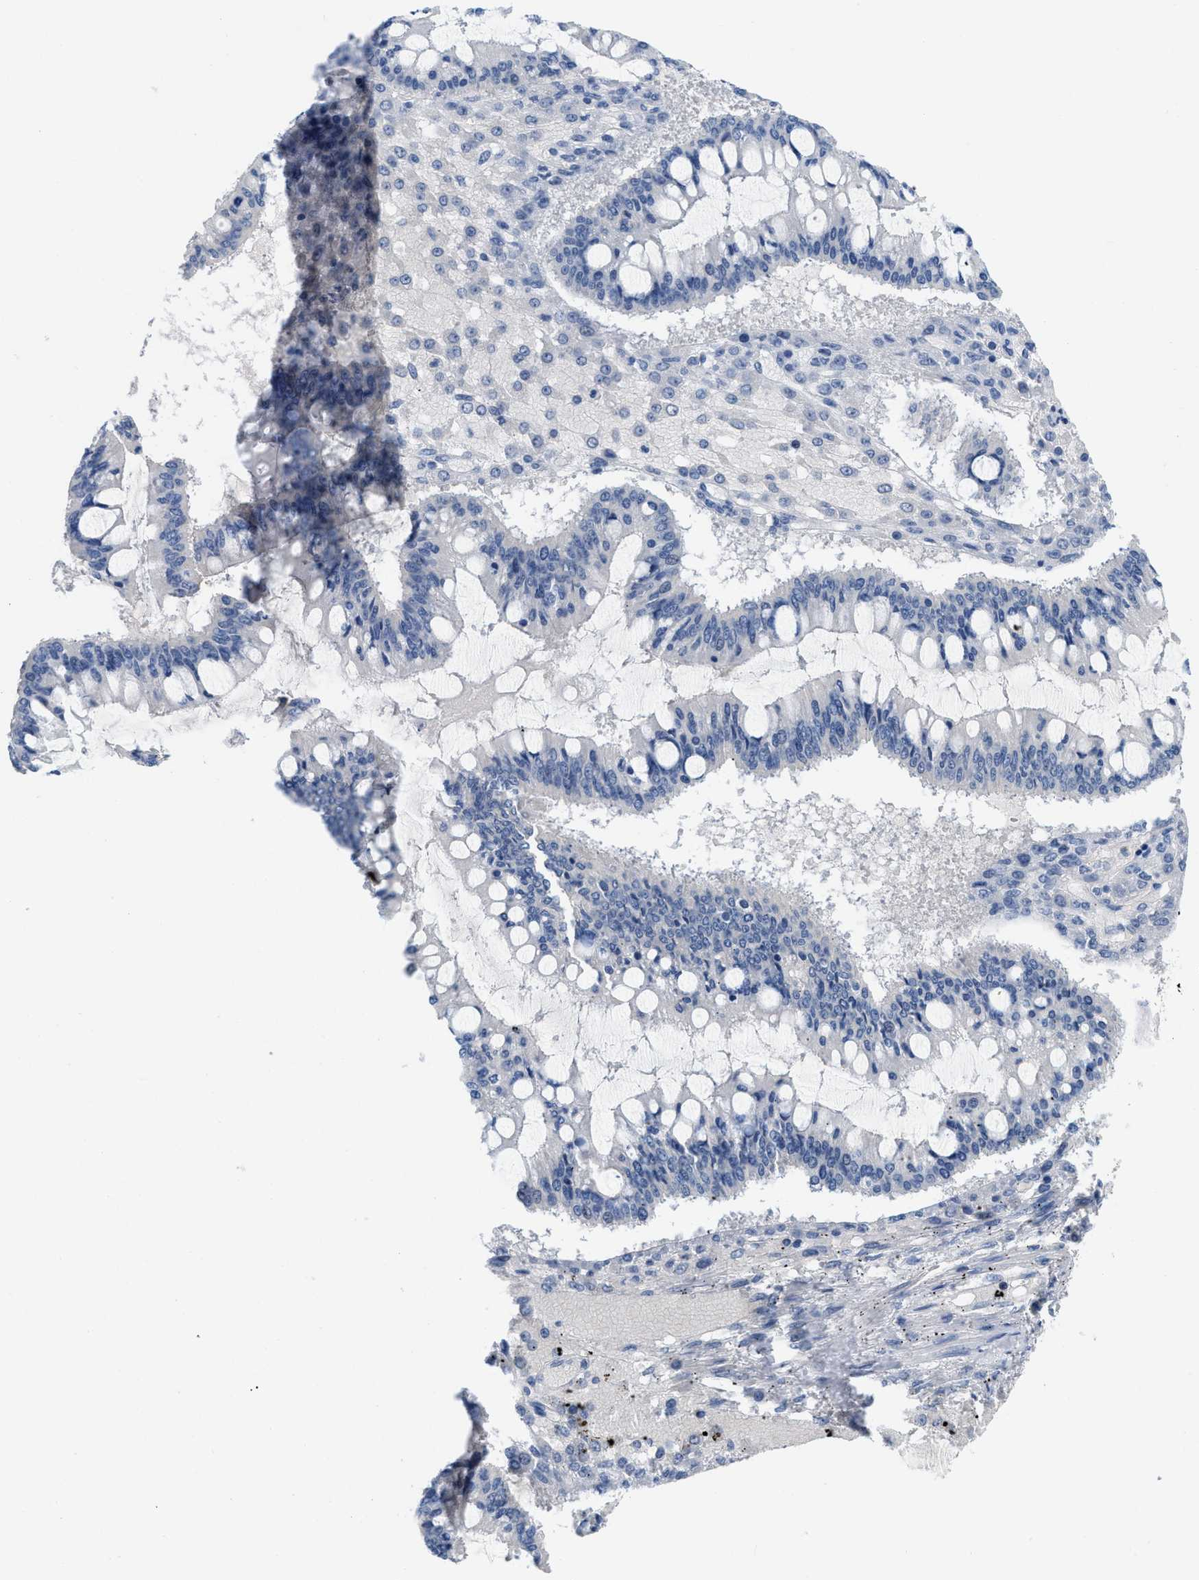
{"staining": {"intensity": "negative", "quantity": "none", "location": "none"}, "tissue": "ovarian cancer", "cell_type": "Tumor cells", "image_type": "cancer", "snomed": [{"axis": "morphology", "description": "Cystadenocarcinoma, mucinous, NOS"}, {"axis": "topography", "description": "Ovary"}], "caption": "There is no significant staining in tumor cells of ovarian cancer.", "gene": "PYY", "patient": {"sex": "female", "age": 73}}